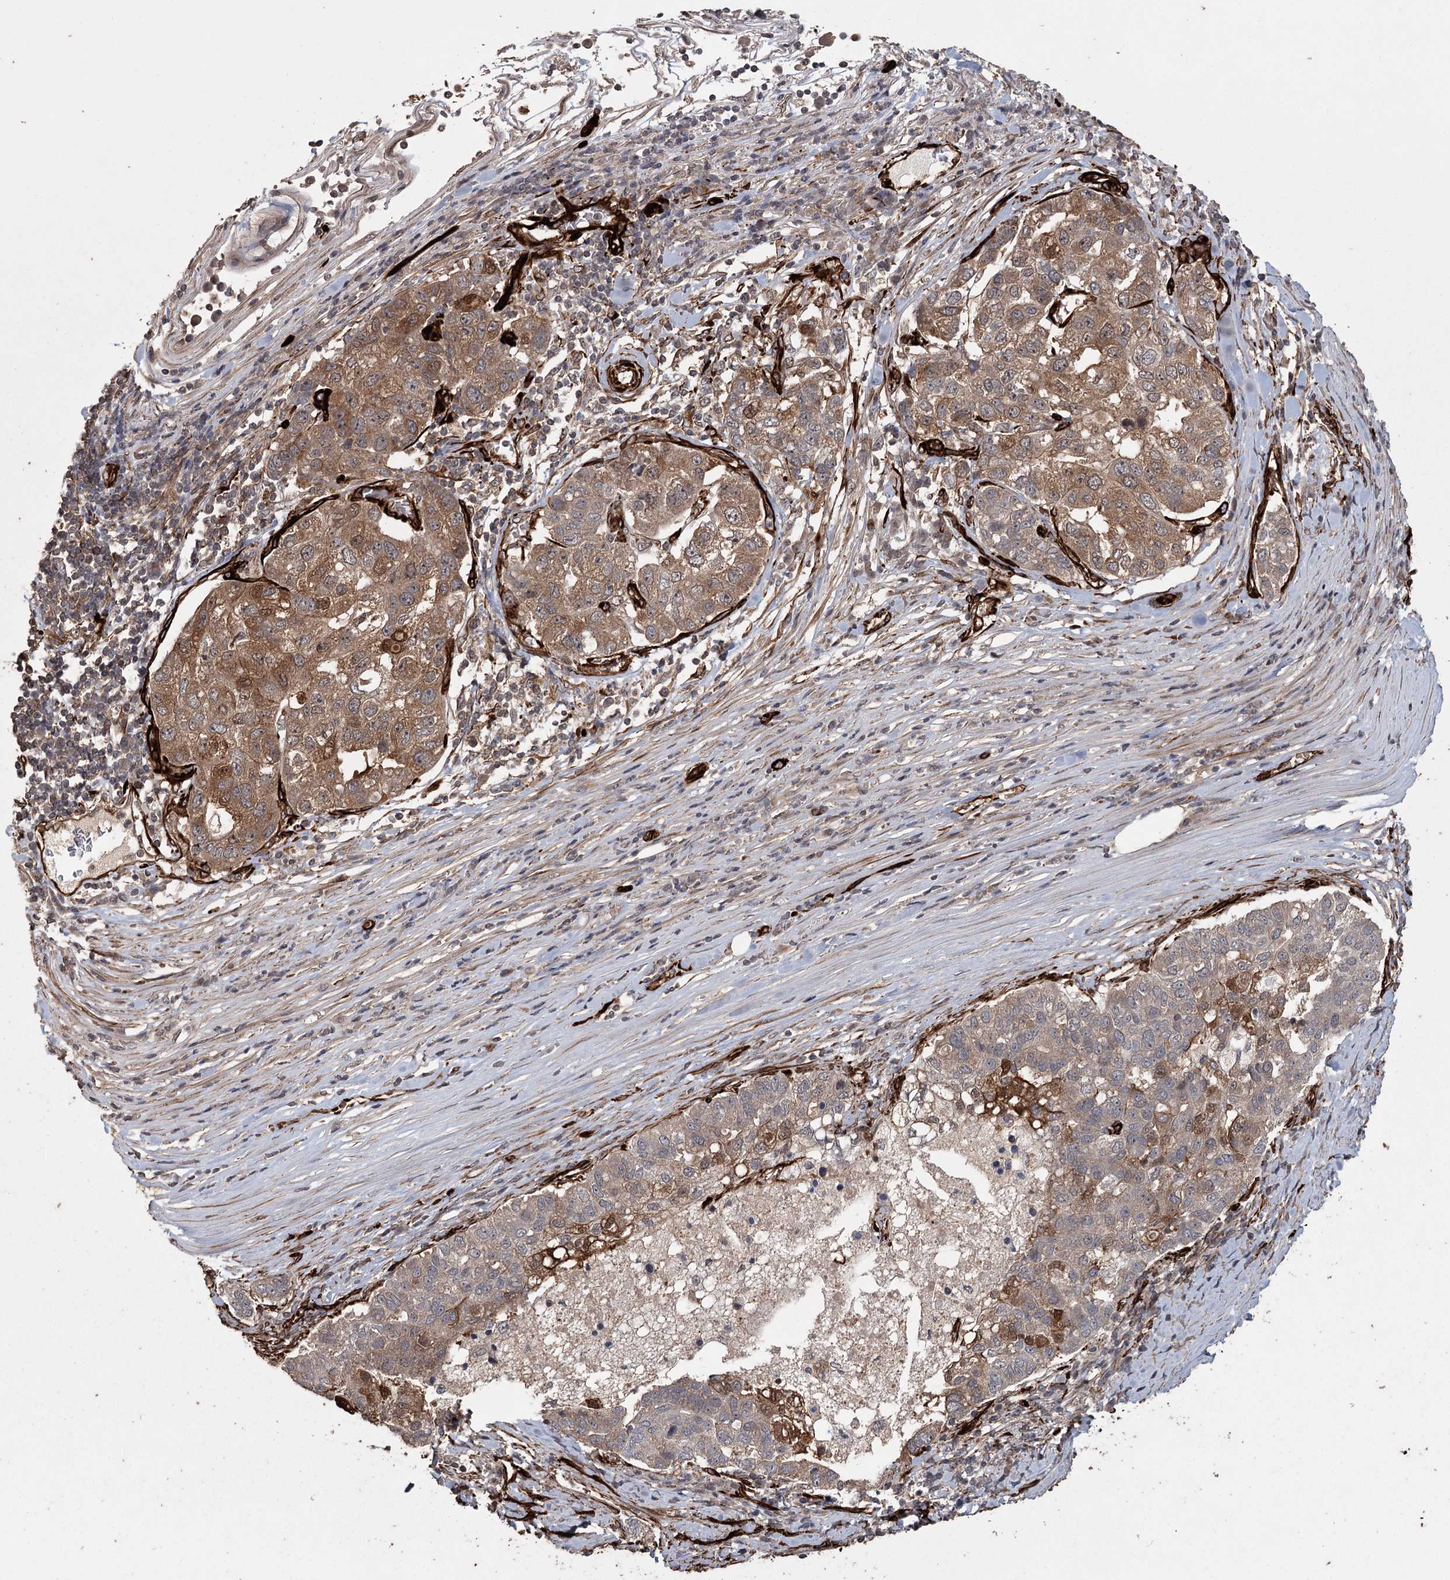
{"staining": {"intensity": "moderate", "quantity": "25%-75%", "location": "cytoplasmic/membranous"}, "tissue": "pancreatic cancer", "cell_type": "Tumor cells", "image_type": "cancer", "snomed": [{"axis": "morphology", "description": "Adenocarcinoma, NOS"}, {"axis": "topography", "description": "Pancreas"}], "caption": "Tumor cells demonstrate medium levels of moderate cytoplasmic/membranous staining in approximately 25%-75% of cells in human pancreatic adenocarcinoma. Using DAB (brown) and hematoxylin (blue) stains, captured at high magnification using brightfield microscopy.", "gene": "RPAP3", "patient": {"sex": "female", "age": 61}}